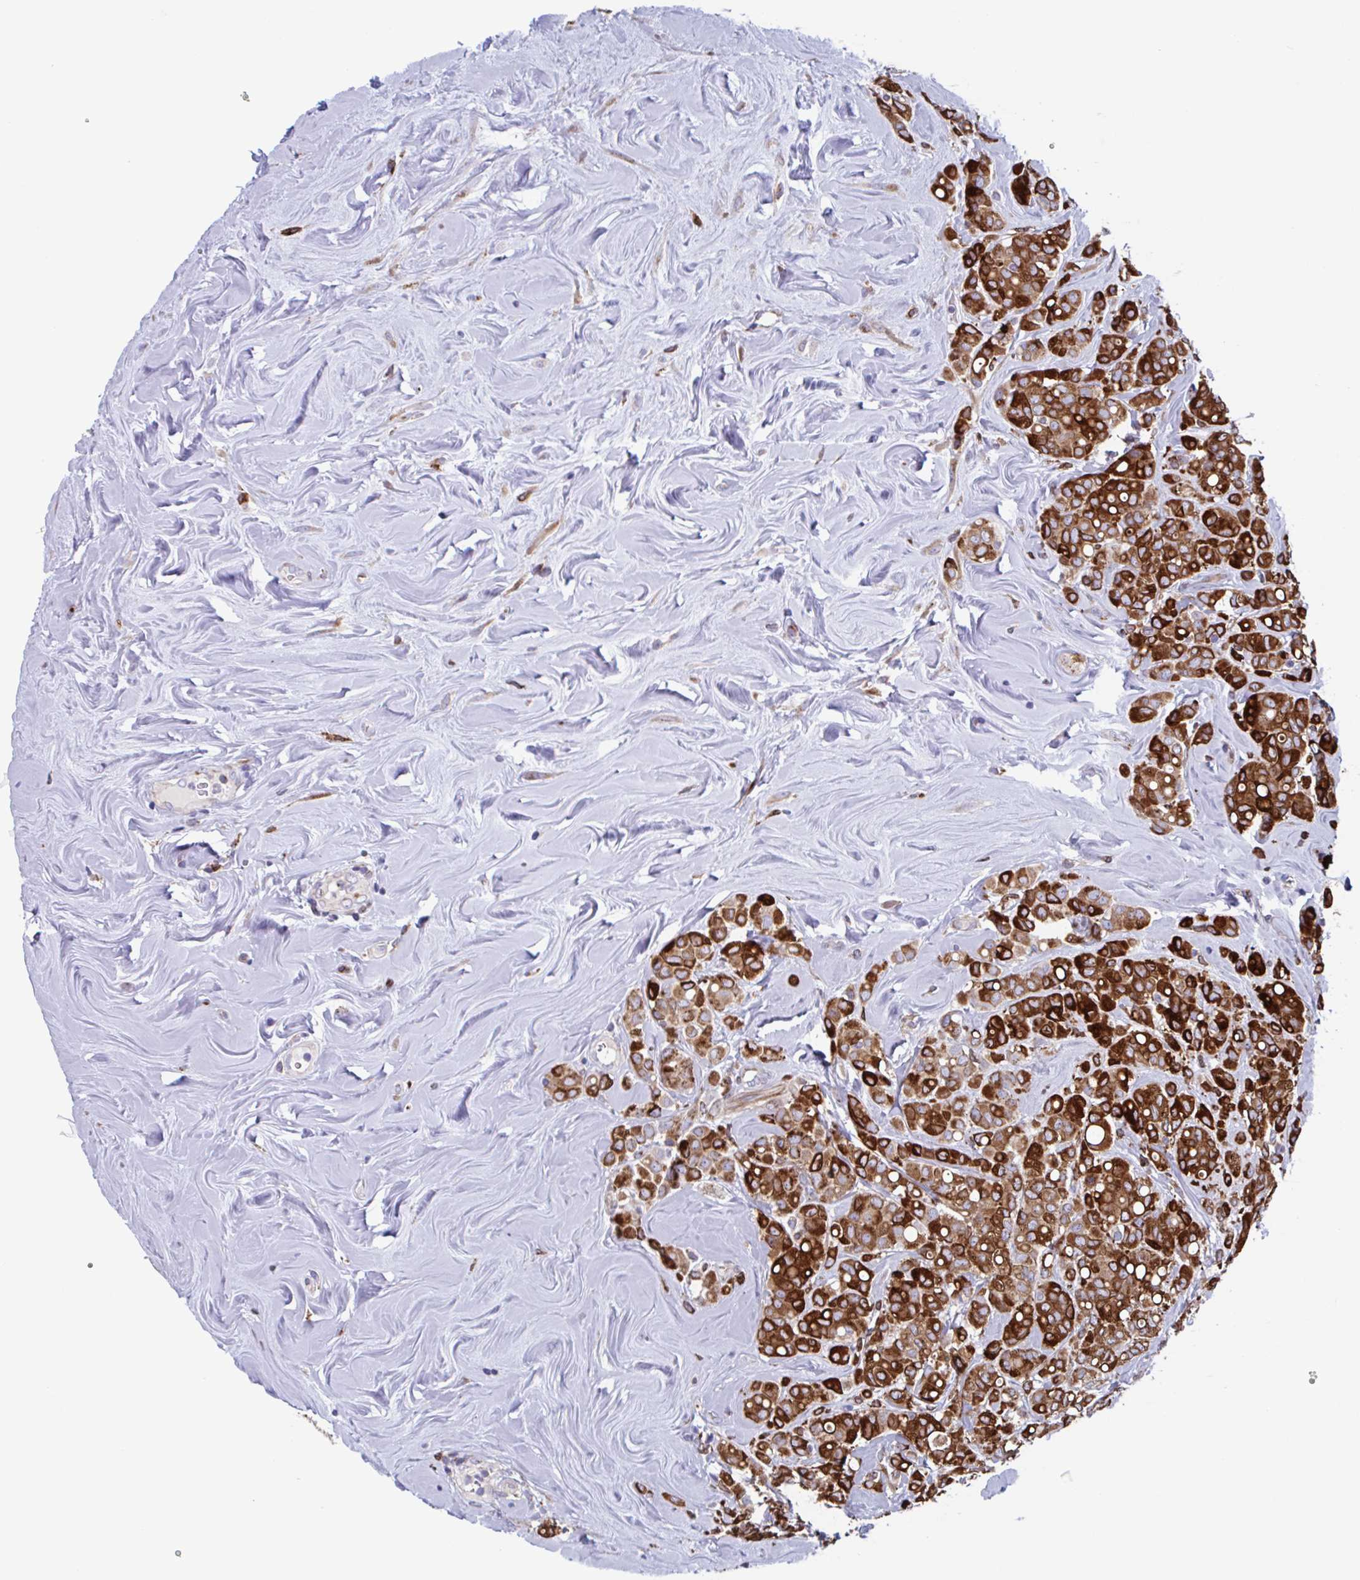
{"staining": {"intensity": "strong", "quantity": ">75%", "location": "cytoplasmic/membranous"}, "tissue": "breast cancer", "cell_type": "Tumor cells", "image_type": "cancer", "snomed": [{"axis": "morphology", "description": "Lobular carcinoma"}, {"axis": "topography", "description": "Breast"}], "caption": "Lobular carcinoma (breast) was stained to show a protein in brown. There is high levels of strong cytoplasmic/membranous expression in about >75% of tumor cells.", "gene": "RFK", "patient": {"sex": "female", "age": 68}}